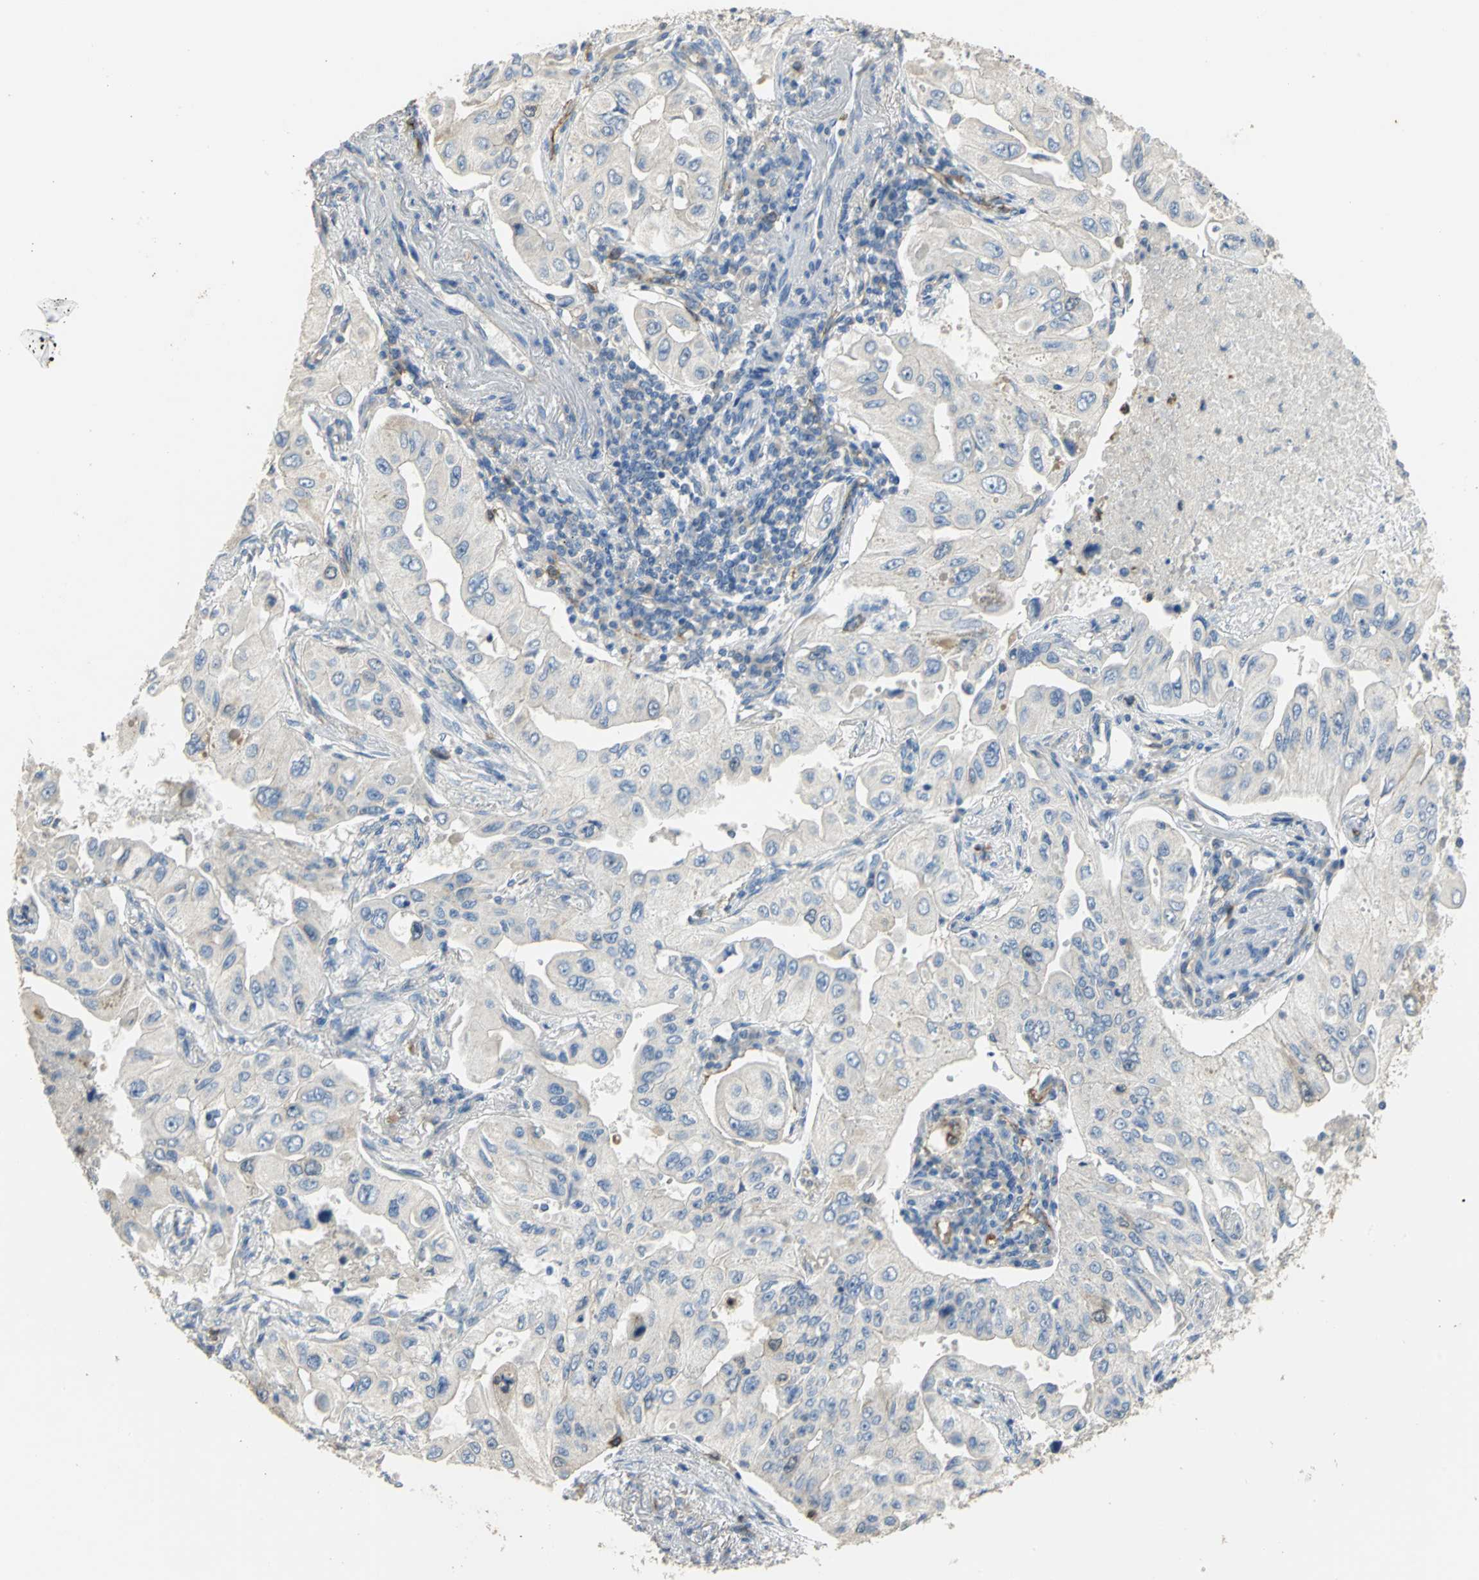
{"staining": {"intensity": "negative", "quantity": "none", "location": "none"}, "tissue": "lung cancer", "cell_type": "Tumor cells", "image_type": "cancer", "snomed": [{"axis": "morphology", "description": "Adenocarcinoma, NOS"}, {"axis": "topography", "description": "Lung"}], "caption": "Lung cancer (adenocarcinoma) was stained to show a protein in brown. There is no significant staining in tumor cells.", "gene": "DLGAP5", "patient": {"sex": "male", "age": 84}}